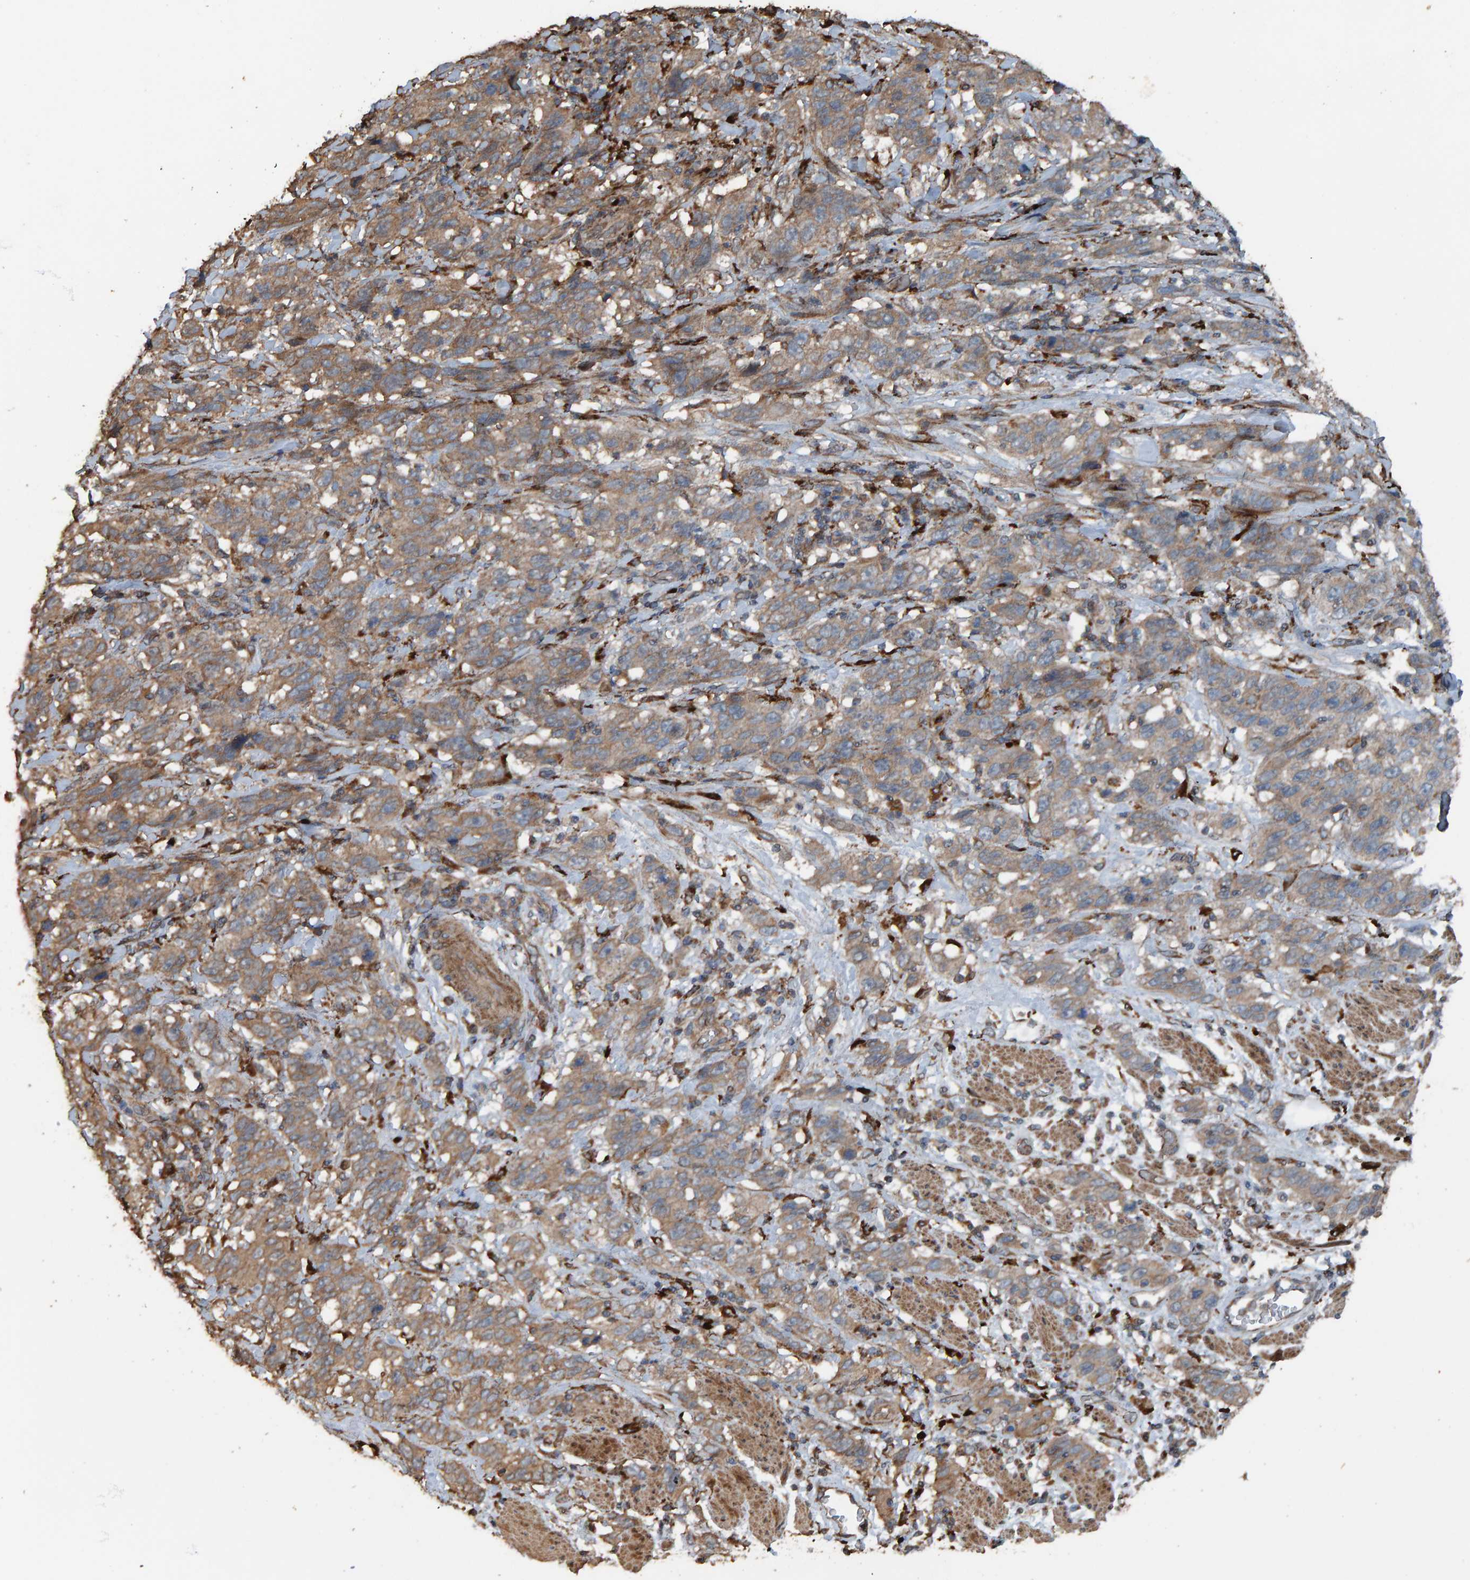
{"staining": {"intensity": "weak", "quantity": ">75%", "location": "cytoplasmic/membranous"}, "tissue": "stomach cancer", "cell_type": "Tumor cells", "image_type": "cancer", "snomed": [{"axis": "morphology", "description": "Adenocarcinoma, NOS"}, {"axis": "topography", "description": "Stomach"}], "caption": "High-power microscopy captured an immunohistochemistry image of adenocarcinoma (stomach), revealing weak cytoplasmic/membranous positivity in about >75% of tumor cells. (DAB IHC with brightfield microscopy, high magnification).", "gene": "DUS1L", "patient": {"sex": "male", "age": 48}}